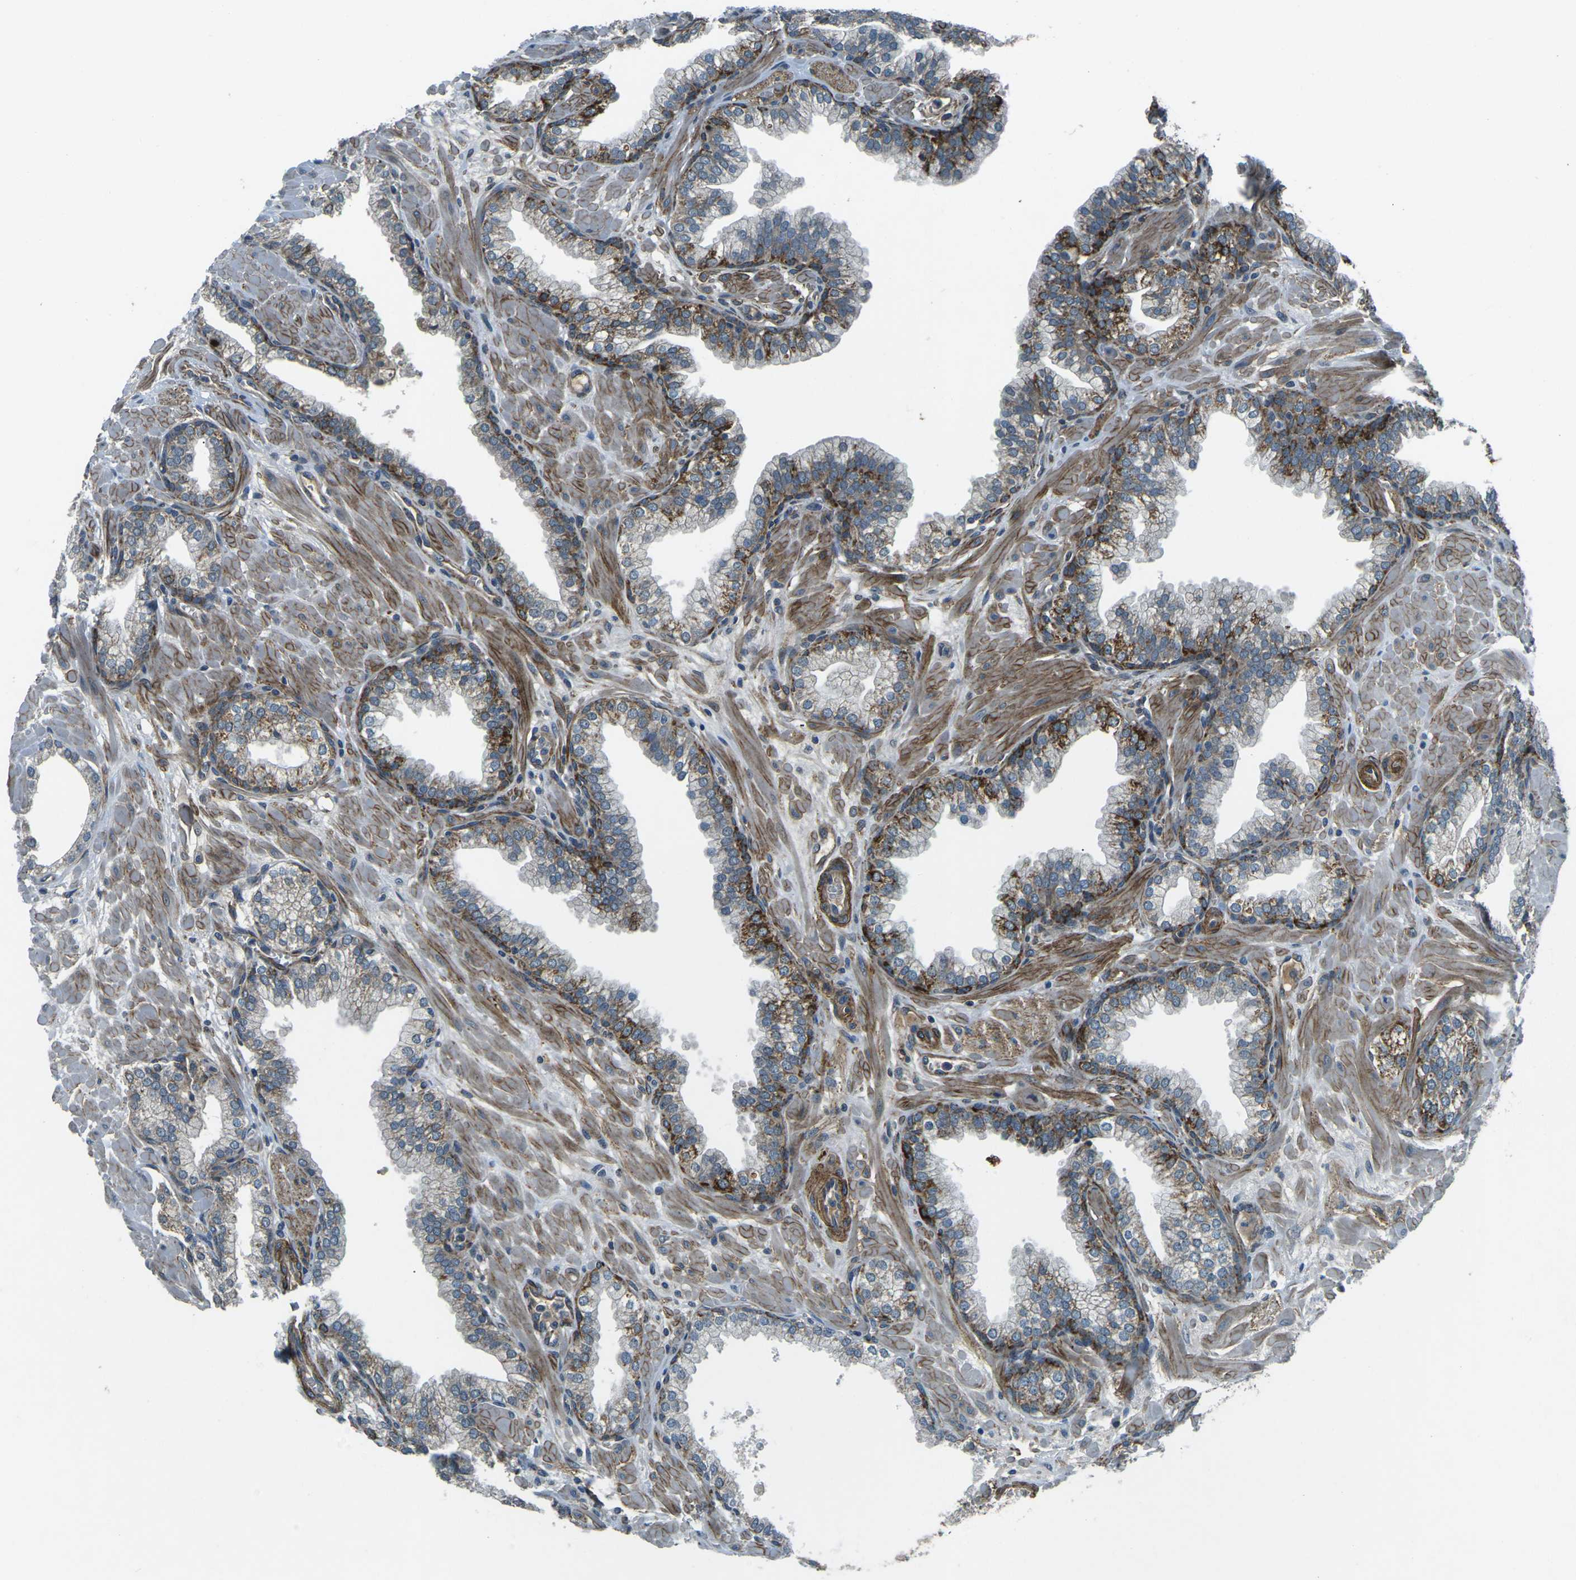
{"staining": {"intensity": "strong", "quantity": "25%-75%", "location": "cytoplasmic/membranous"}, "tissue": "prostate", "cell_type": "Glandular cells", "image_type": "normal", "snomed": [{"axis": "morphology", "description": "Normal tissue, NOS"}, {"axis": "morphology", "description": "Urothelial carcinoma, Low grade"}, {"axis": "topography", "description": "Urinary bladder"}, {"axis": "topography", "description": "Prostate"}], "caption": "Prostate was stained to show a protein in brown. There is high levels of strong cytoplasmic/membranous staining in approximately 25%-75% of glandular cells.", "gene": "AFAP1", "patient": {"sex": "male", "age": 60}}